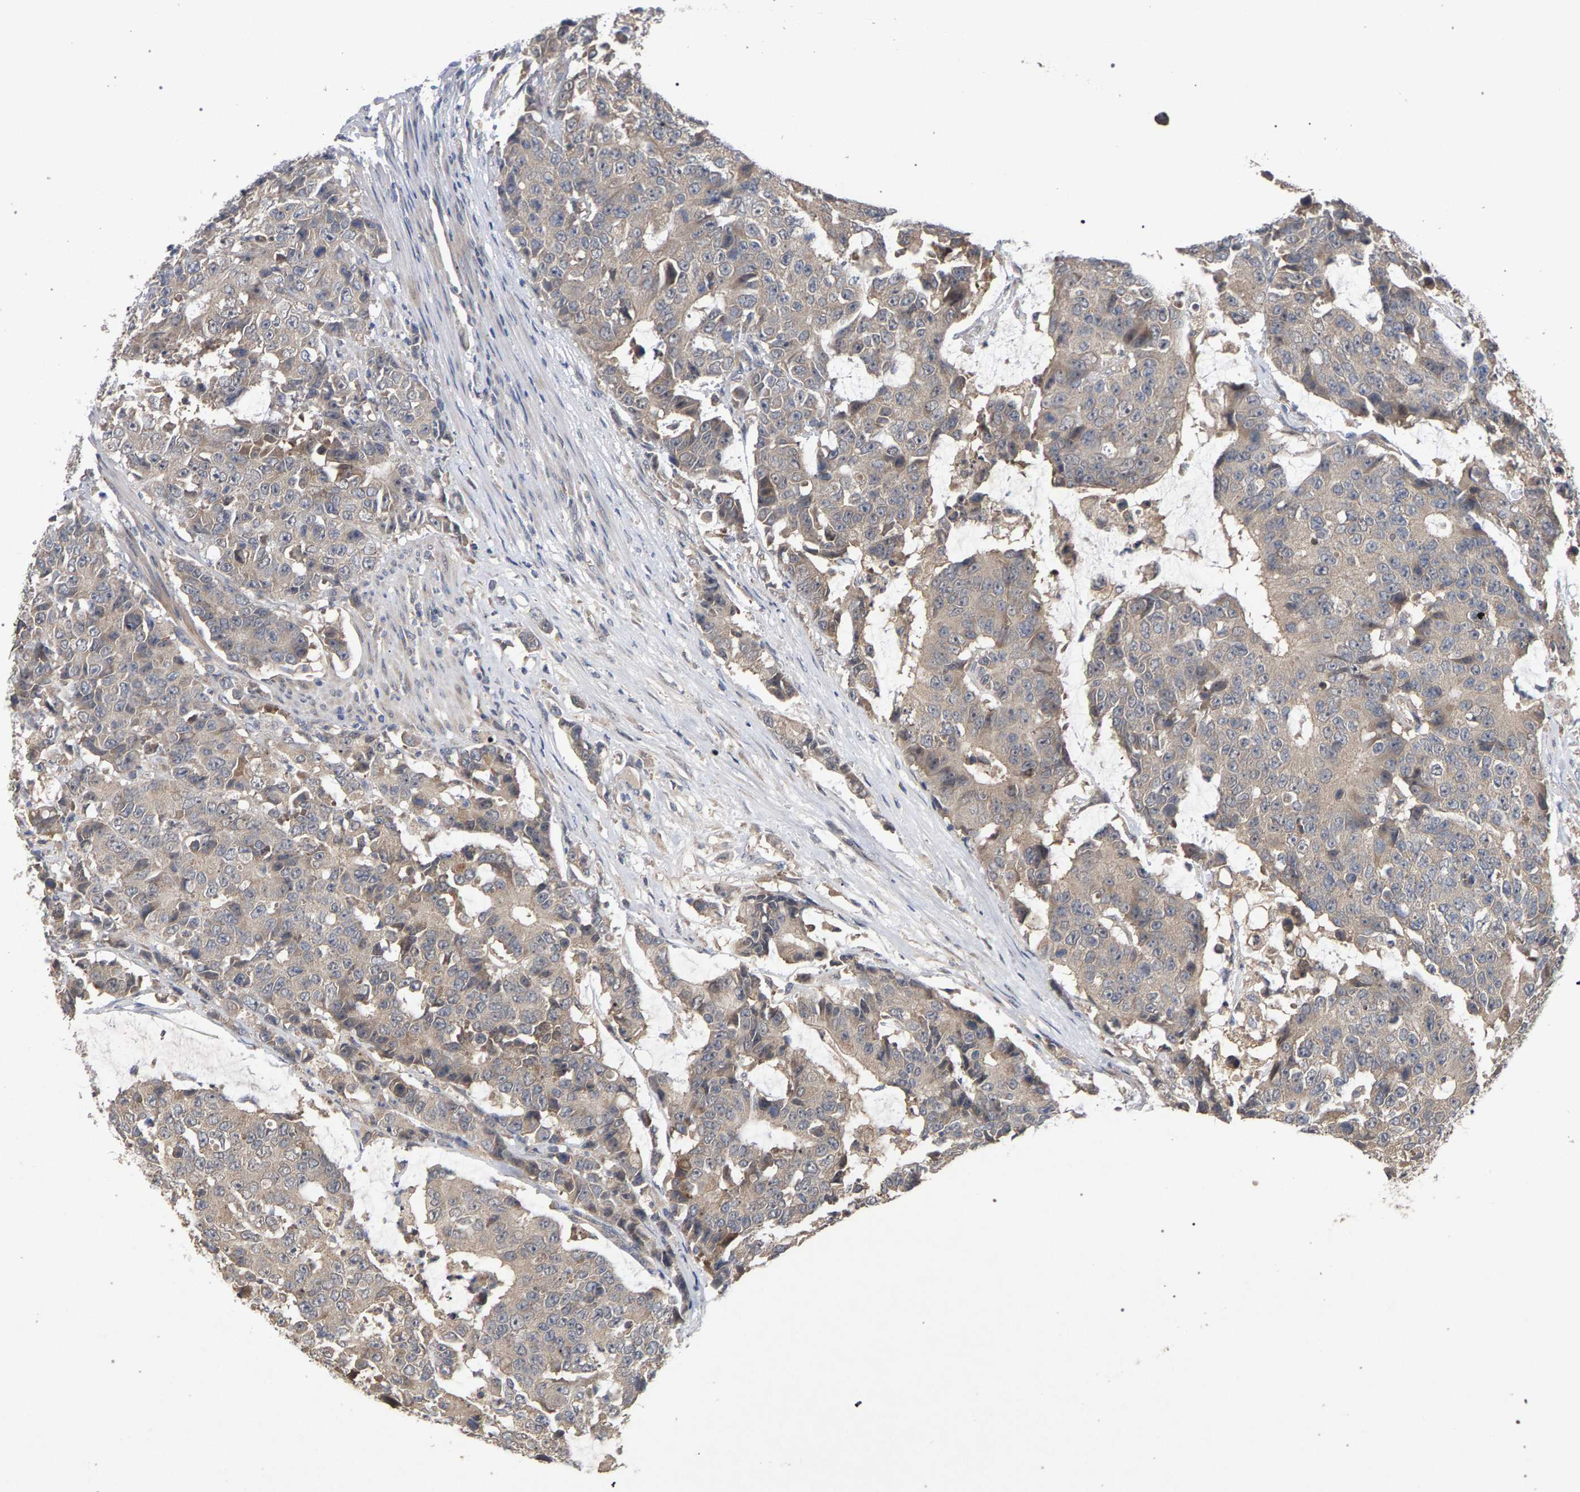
{"staining": {"intensity": "weak", "quantity": "25%-75%", "location": "cytoplasmic/membranous"}, "tissue": "colorectal cancer", "cell_type": "Tumor cells", "image_type": "cancer", "snomed": [{"axis": "morphology", "description": "Adenocarcinoma, NOS"}, {"axis": "topography", "description": "Colon"}], "caption": "Protein staining exhibits weak cytoplasmic/membranous staining in about 25%-75% of tumor cells in colorectal adenocarcinoma.", "gene": "SLC4A4", "patient": {"sex": "female", "age": 86}}